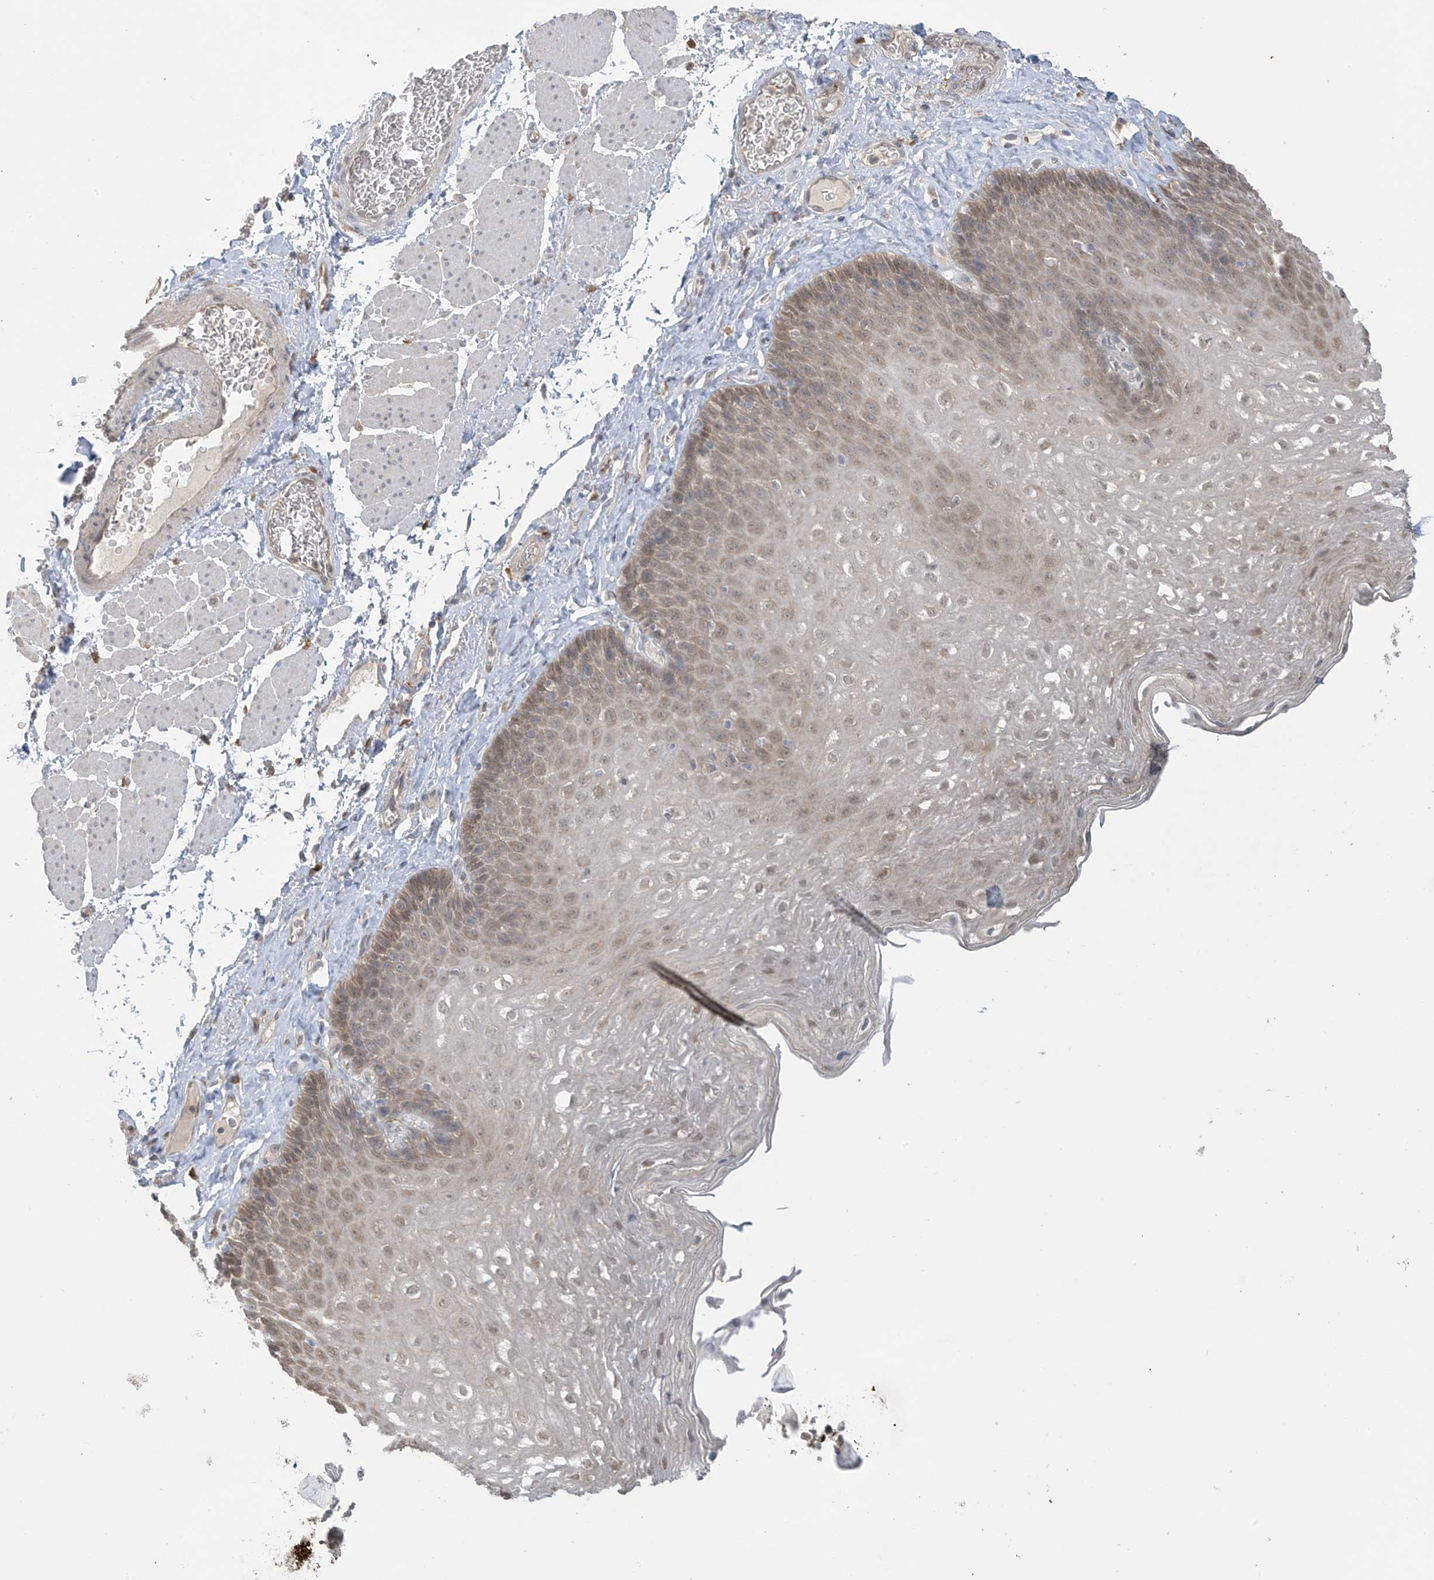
{"staining": {"intensity": "weak", "quantity": ">75%", "location": "cytoplasmic/membranous,nuclear"}, "tissue": "esophagus", "cell_type": "Squamous epithelial cells", "image_type": "normal", "snomed": [{"axis": "morphology", "description": "Normal tissue, NOS"}, {"axis": "topography", "description": "Esophagus"}], "caption": "Immunohistochemical staining of normal esophagus reveals low levels of weak cytoplasmic/membranous,nuclear staining in about >75% of squamous epithelial cells. (Brightfield microscopy of DAB IHC at high magnification).", "gene": "IDH1", "patient": {"sex": "female", "age": 66}}